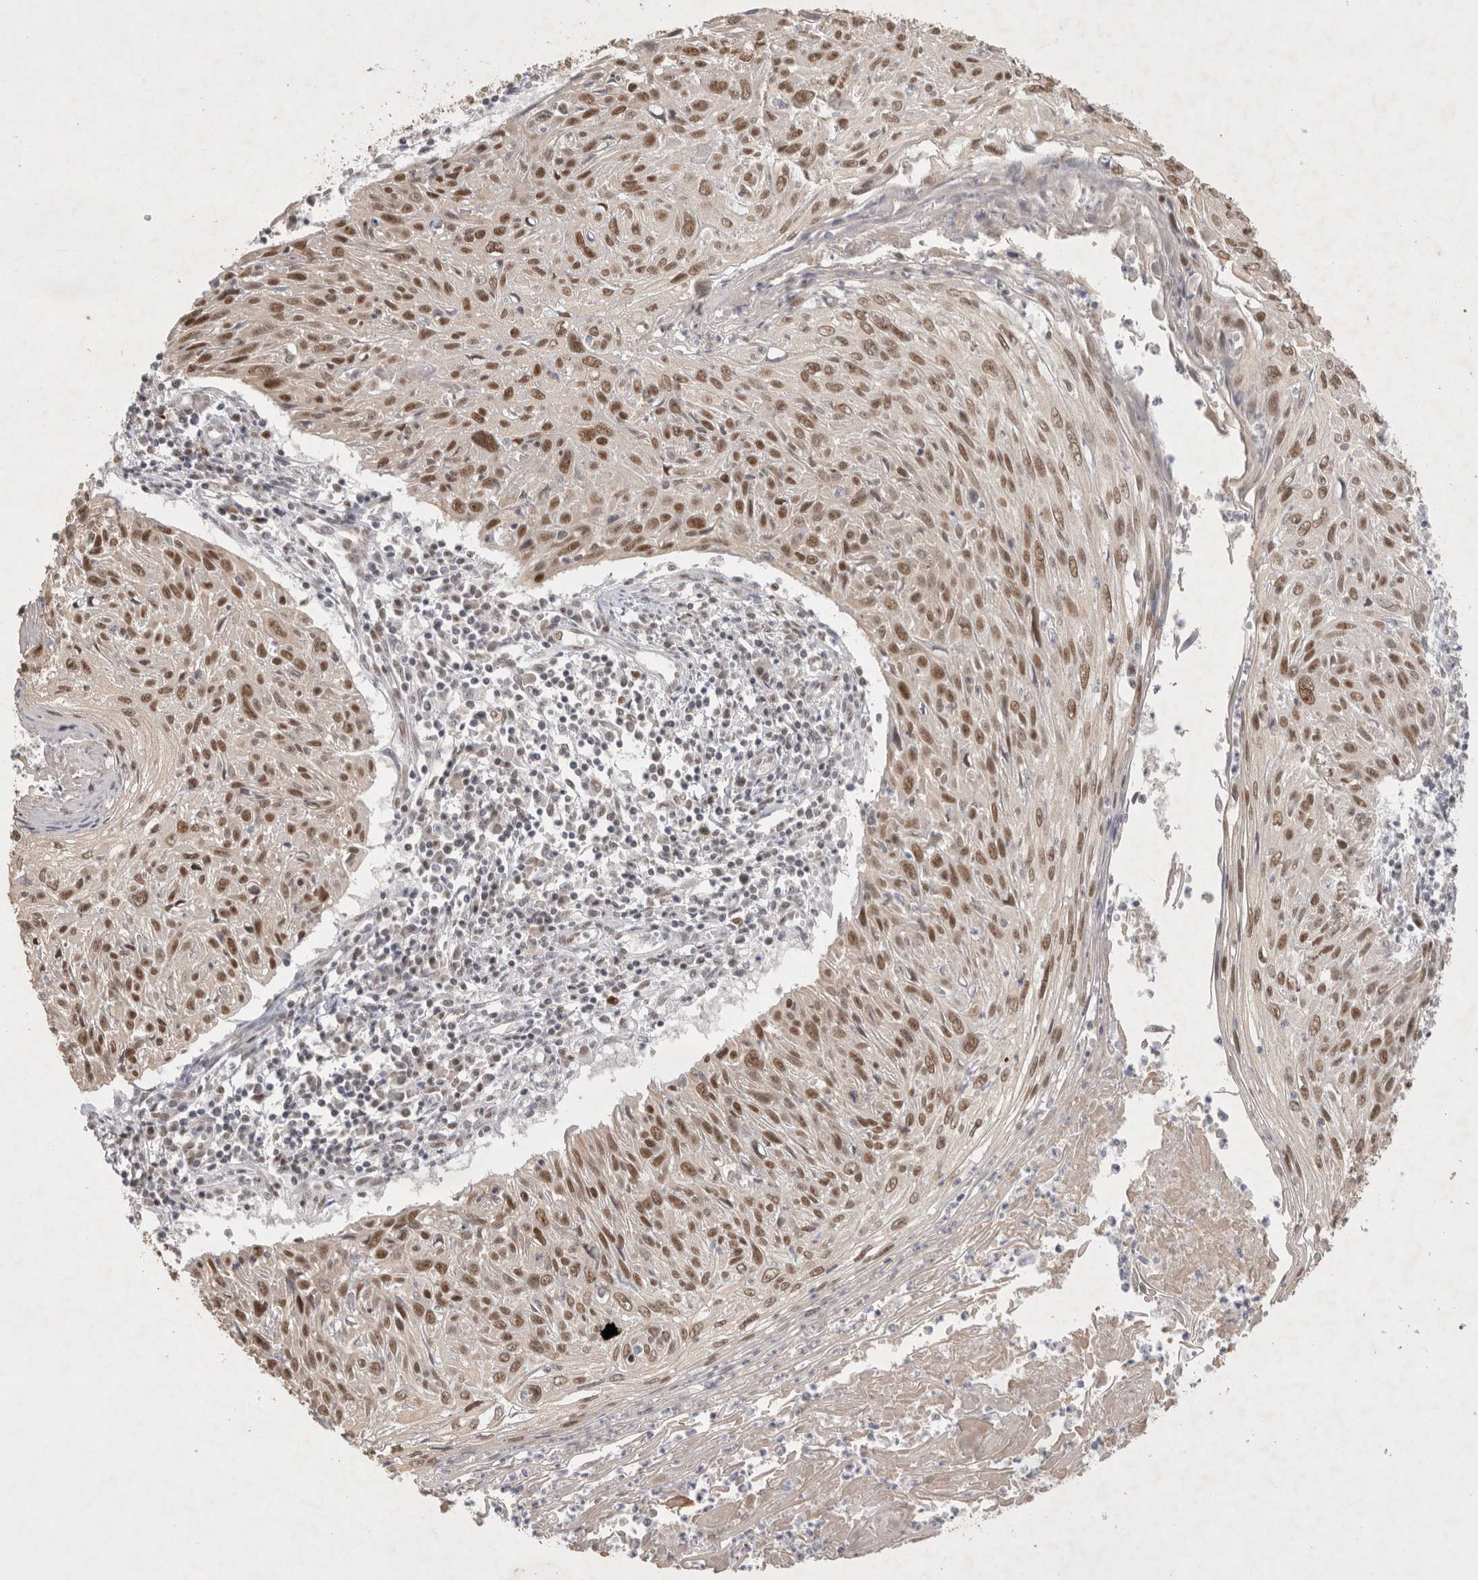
{"staining": {"intensity": "moderate", "quantity": ">75%", "location": "nuclear"}, "tissue": "cervical cancer", "cell_type": "Tumor cells", "image_type": "cancer", "snomed": [{"axis": "morphology", "description": "Squamous cell carcinoma, NOS"}, {"axis": "topography", "description": "Cervix"}], "caption": "Immunohistochemical staining of human cervical squamous cell carcinoma displays moderate nuclear protein expression in approximately >75% of tumor cells.", "gene": "RECQL4", "patient": {"sex": "female", "age": 51}}